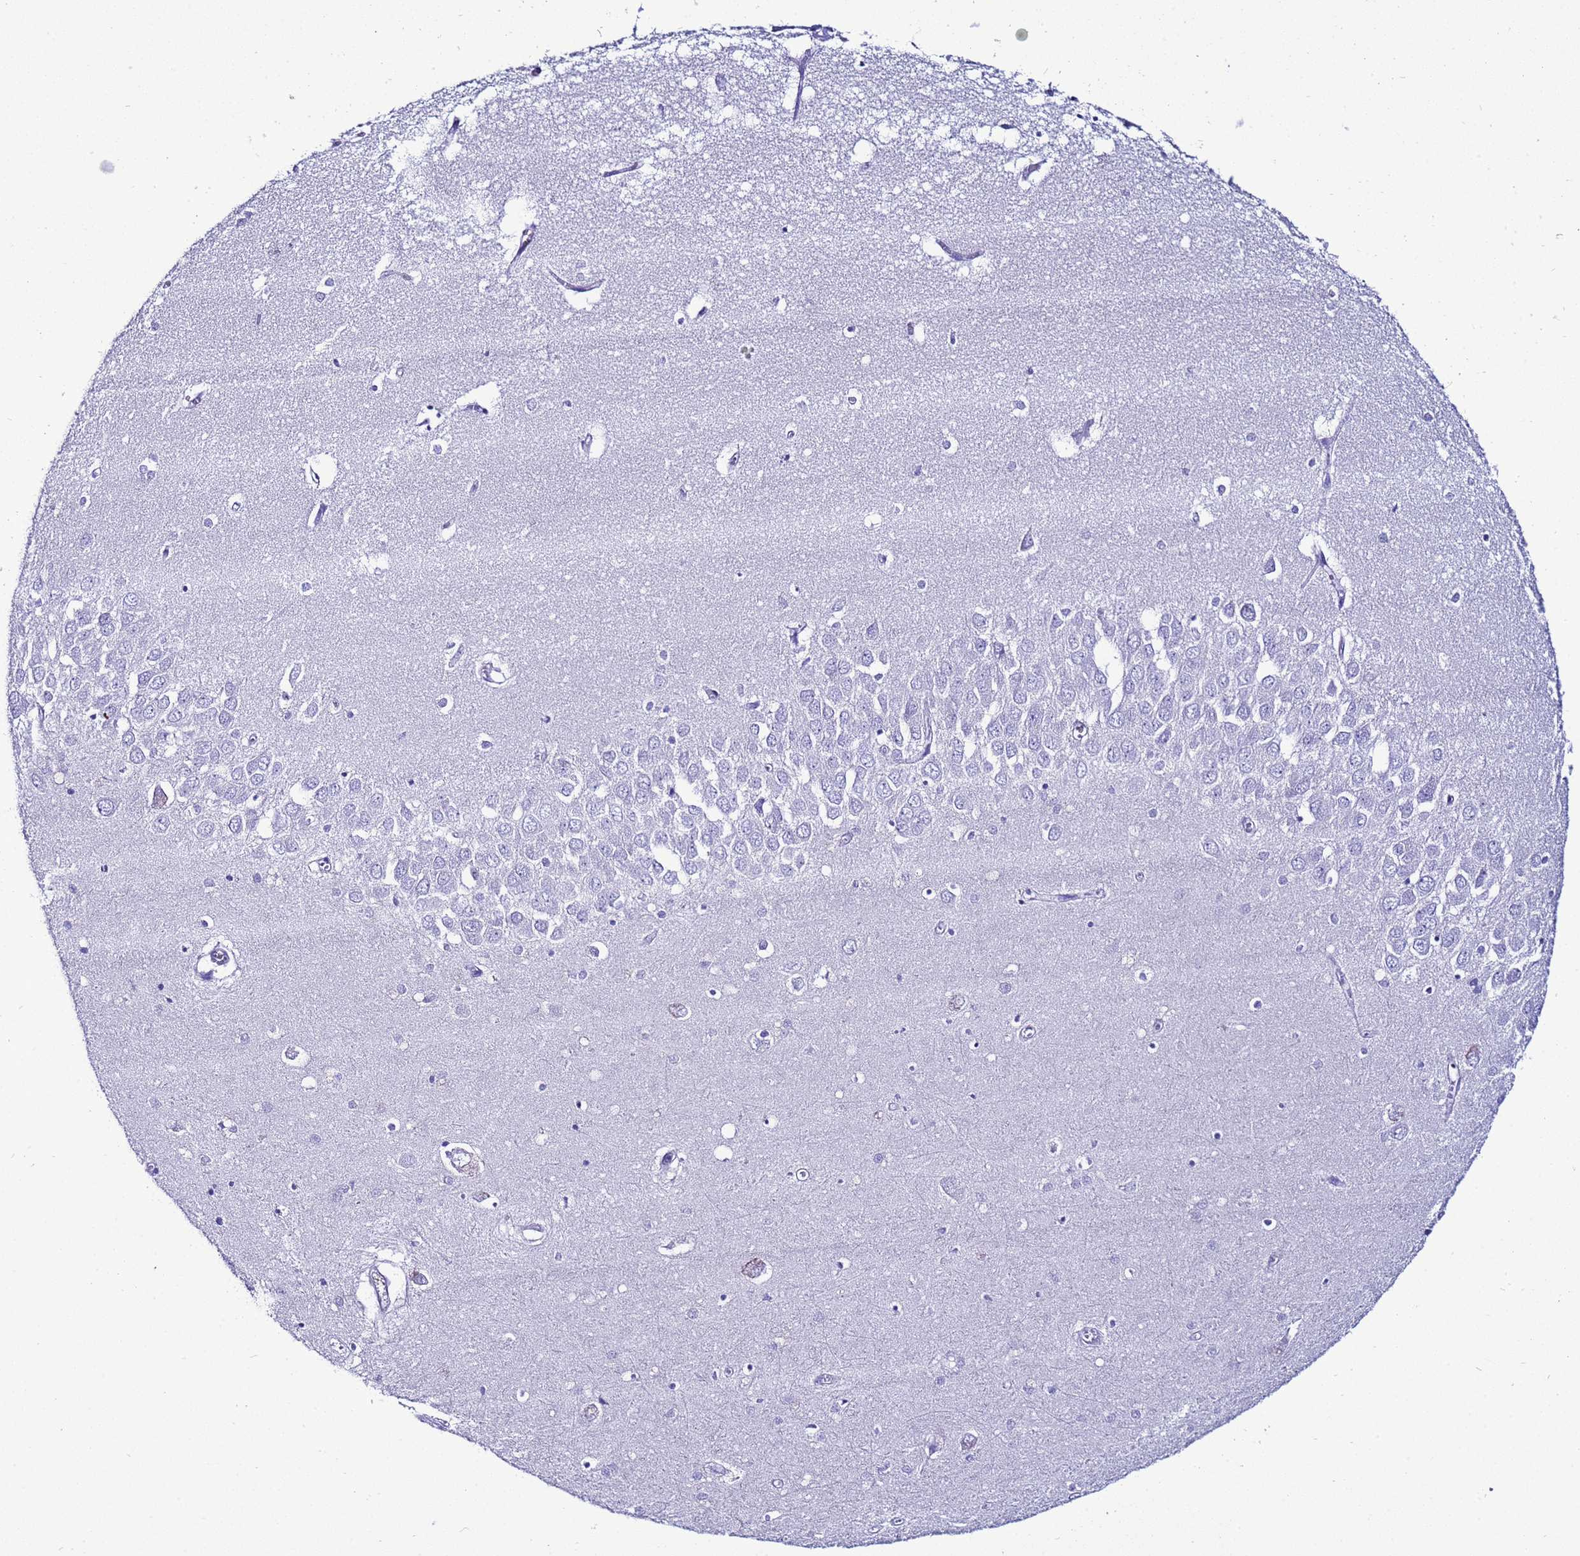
{"staining": {"intensity": "negative", "quantity": "none", "location": "none"}, "tissue": "hippocampus", "cell_type": "Glial cells", "image_type": "normal", "snomed": [{"axis": "morphology", "description": "Normal tissue, NOS"}, {"axis": "topography", "description": "Hippocampus"}], "caption": "High power microscopy histopathology image of an IHC micrograph of benign hippocampus, revealing no significant expression in glial cells.", "gene": "BEST2", "patient": {"sex": "male", "age": 70}}